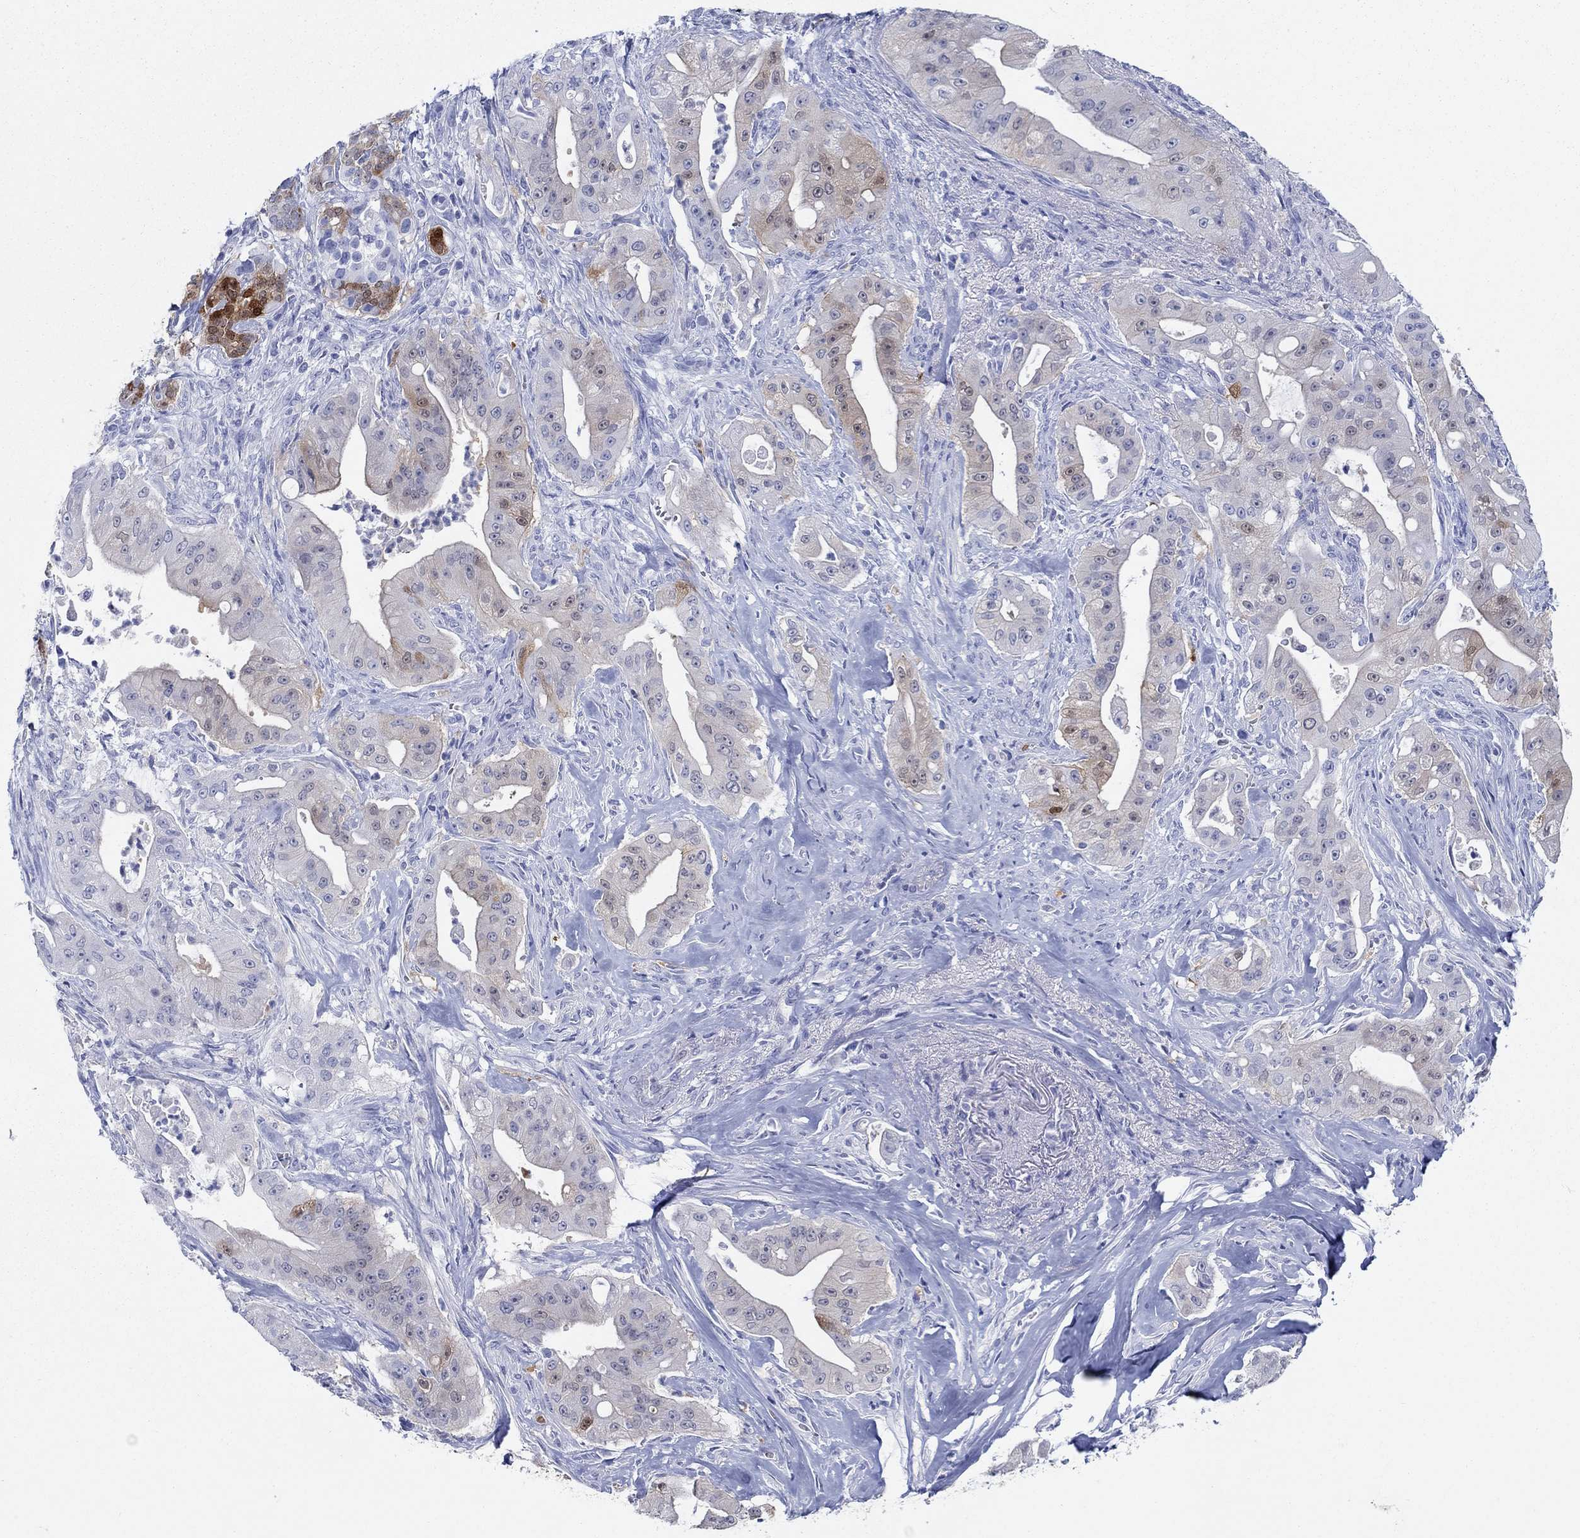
{"staining": {"intensity": "strong", "quantity": "<25%", "location": "cytoplasmic/membranous,nuclear"}, "tissue": "pancreatic cancer", "cell_type": "Tumor cells", "image_type": "cancer", "snomed": [{"axis": "morphology", "description": "Normal tissue, NOS"}, {"axis": "morphology", "description": "Inflammation, NOS"}, {"axis": "morphology", "description": "Adenocarcinoma, NOS"}, {"axis": "topography", "description": "Pancreas"}], "caption": "DAB immunohistochemical staining of adenocarcinoma (pancreatic) displays strong cytoplasmic/membranous and nuclear protein expression in approximately <25% of tumor cells. The staining is performed using DAB (3,3'-diaminobenzidine) brown chromogen to label protein expression. The nuclei are counter-stained blue using hematoxylin.", "gene": "AKR1C2", "patient": {"sex": "male", "age": 57}}